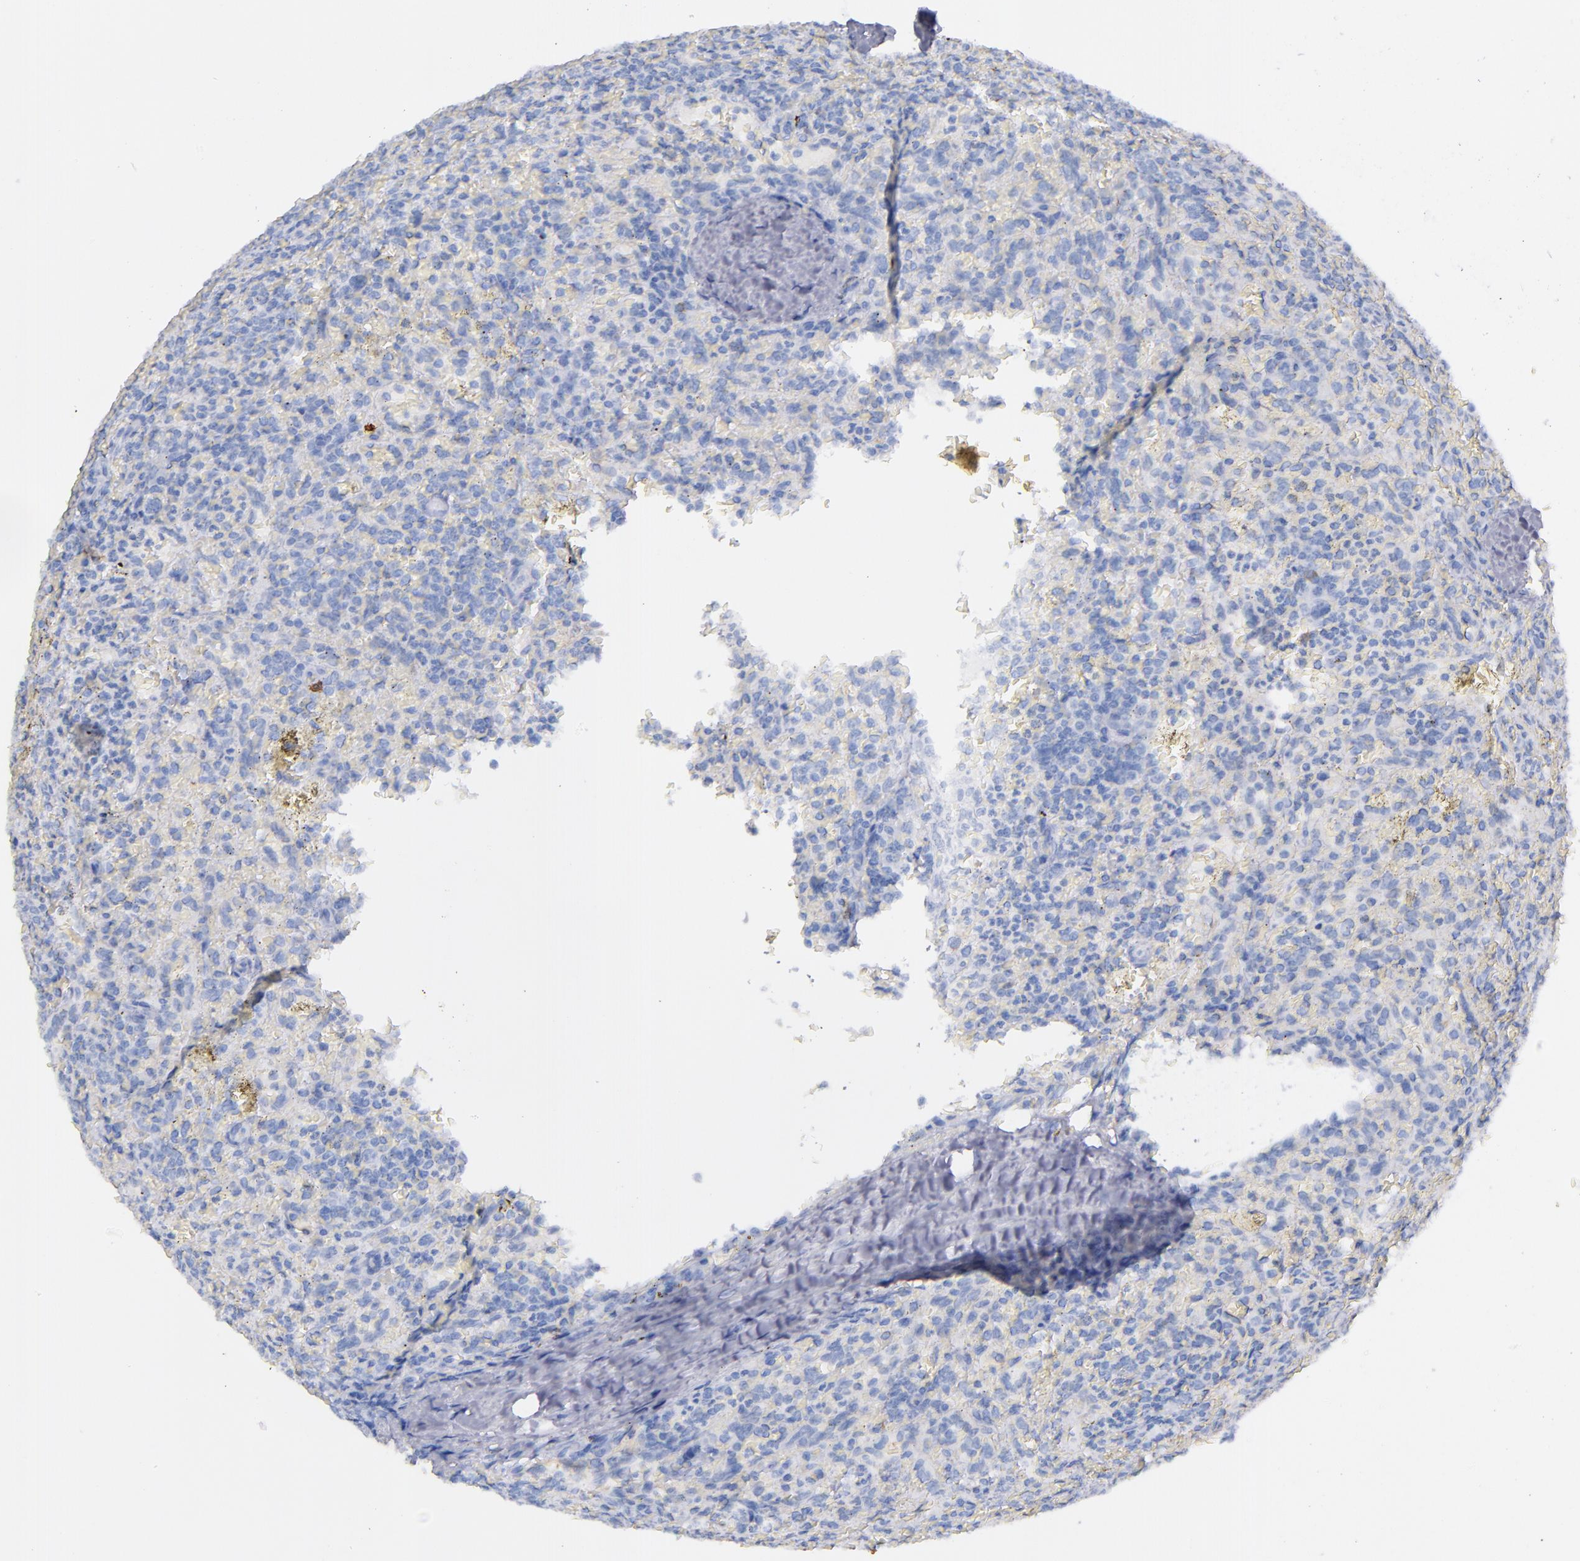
{"staining": {"intensity": "negative", "quantity": "none", "location": "none"}, "tissue": "lymphoma", "cell_type": "Tumor cells", "image_type": "cancer", "snomed": [{"axis": "morphology", "description": "Malignant lymphoma, non-Hodgkin's type, Low grade"}, {"axis": "topography", "description": "Spleen"}], "caption": "Protein analysis of lymphoma demonstrates no significant staining in tumor cells.", "gene": "KIT", "patient": {"sex": "female", "age": 64}}